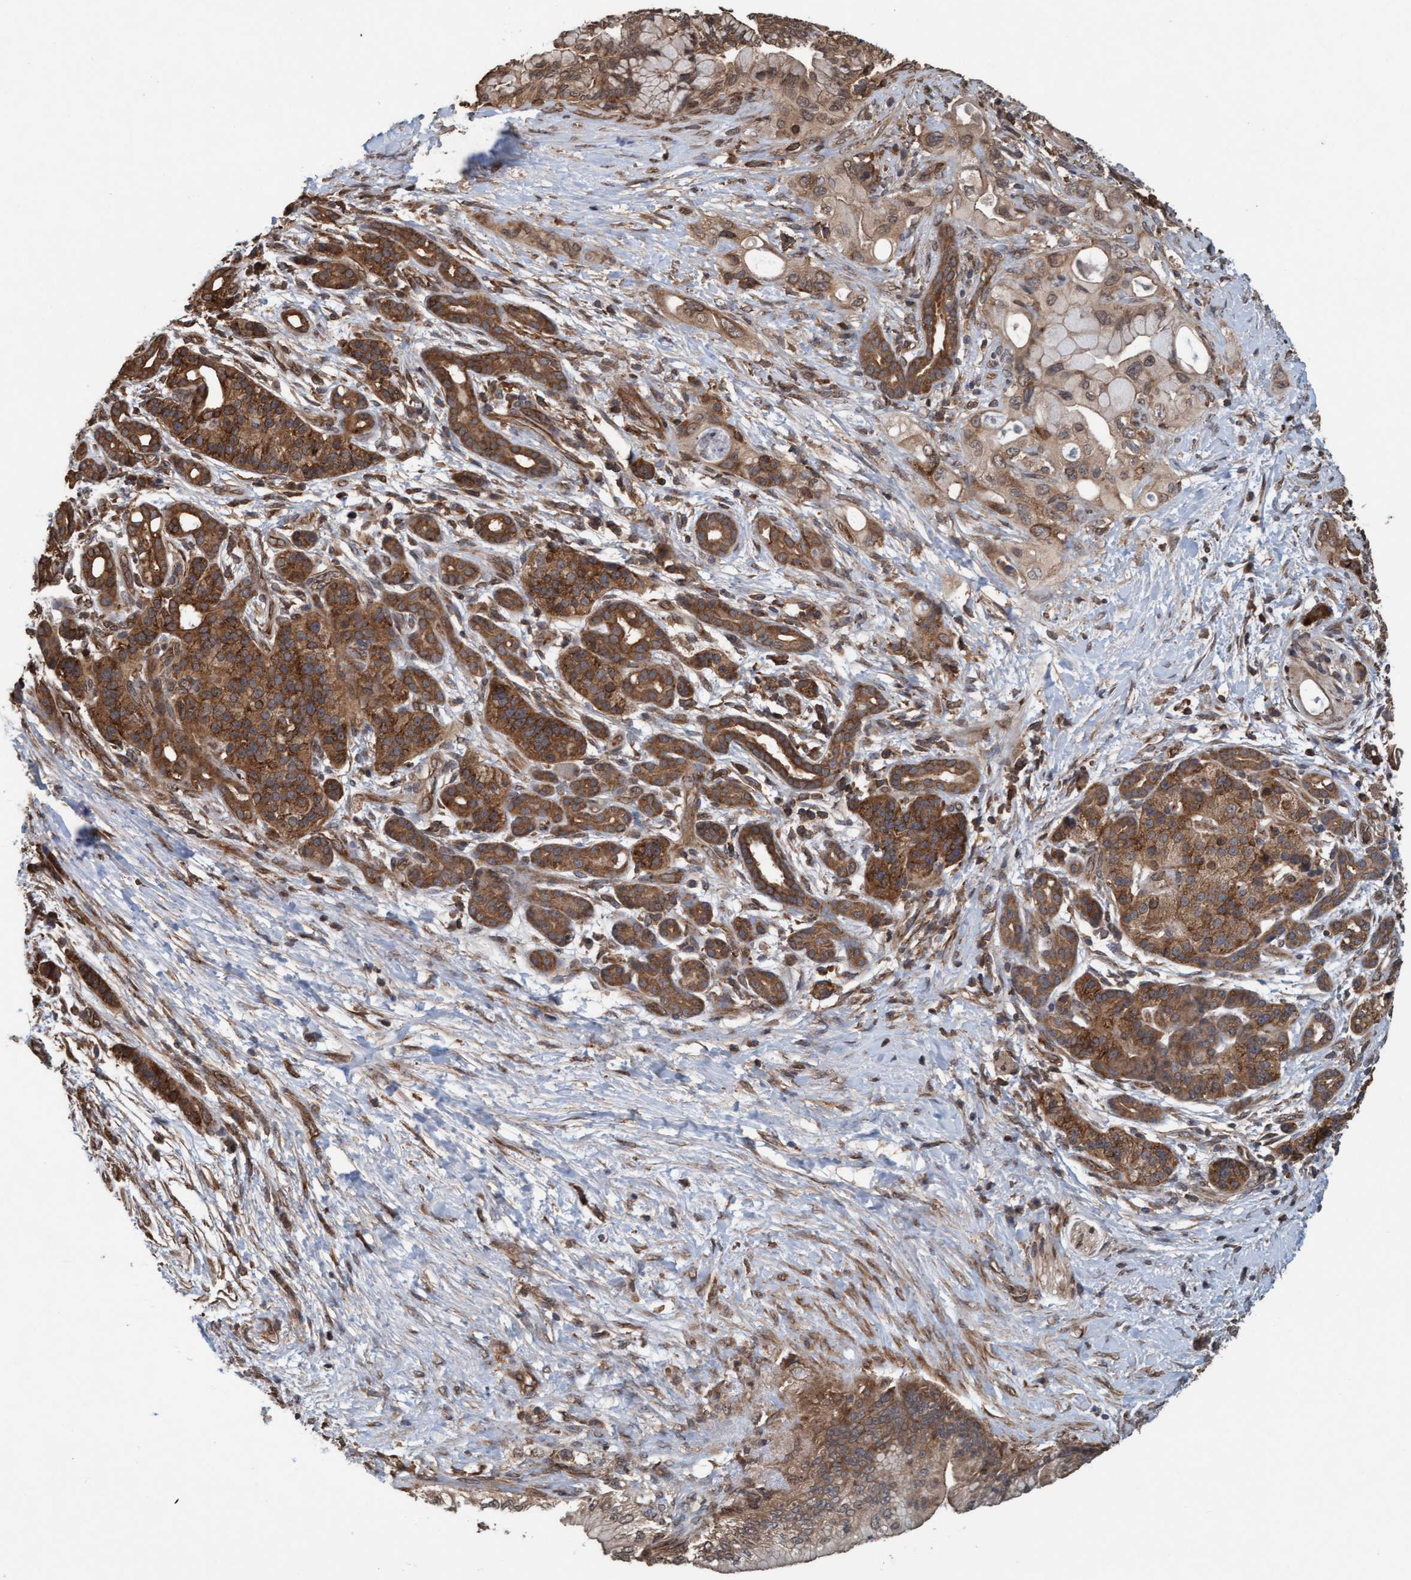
{"staining": {"intensity": "moderate", "quantity": ">75%", "location": "cytoplasmic/membranous"}, "tissue": "pancreatic cancer", "cell_type": "Tumor cells", "image_type": "cancer", "snomed": [{"axis": "morphology", "description": "Adenocarcinoma, NOS"}, {"axis": "topography", "description": "Pancreas"}], "caption": "DAB immunohistochemical staining of pancreatic adenocarcinoma displays moderate cytoplasmic/membranous protein positivity in approximately >75% of tumor cells.", "gene": "FXR2", "patient": {"sex": "male", "age": 59}}